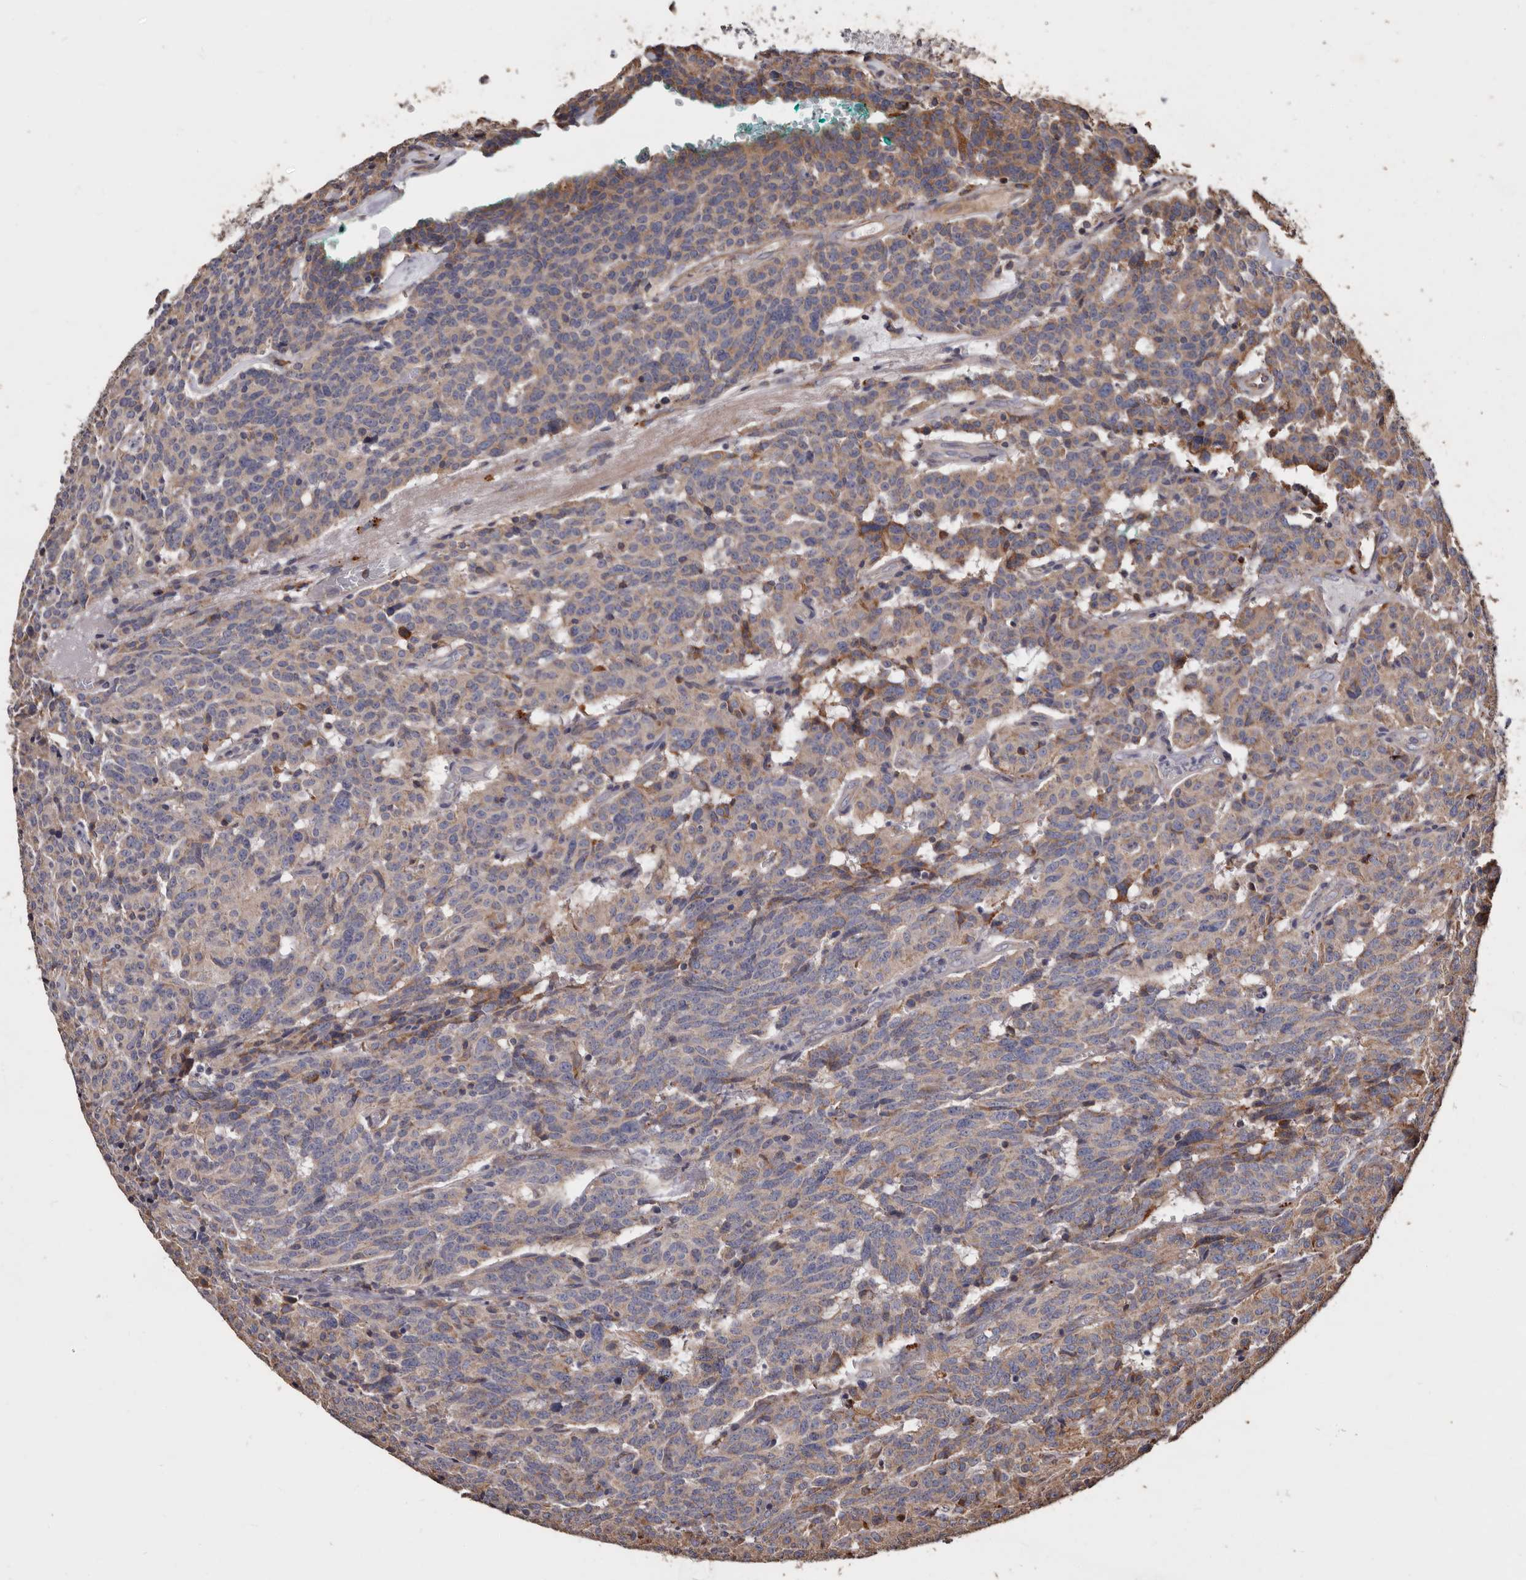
{"staining": {"intensity": "moderate", "quantity": "<25%", "location": "cytoplasmic/membranous"}, "tissue": "carcinoid", "cell_type": "Tumor cells", "image_type": "cancer", "snomed": [{"axis": "morphology", "description": "Carcinoid, malignant, NOS"}, {"axis": "topography", "description": "Lung"}], "caption": "Immunohistochemical staining of carcinoid displays moderate cytoplasmic/membranous protein staining in about <25% of tumor cells. The protein is shown in brown color, while the nuclei are stained blue.", "gene": "OSGIN2", "patient": {"sex": "female", "age": 46}}